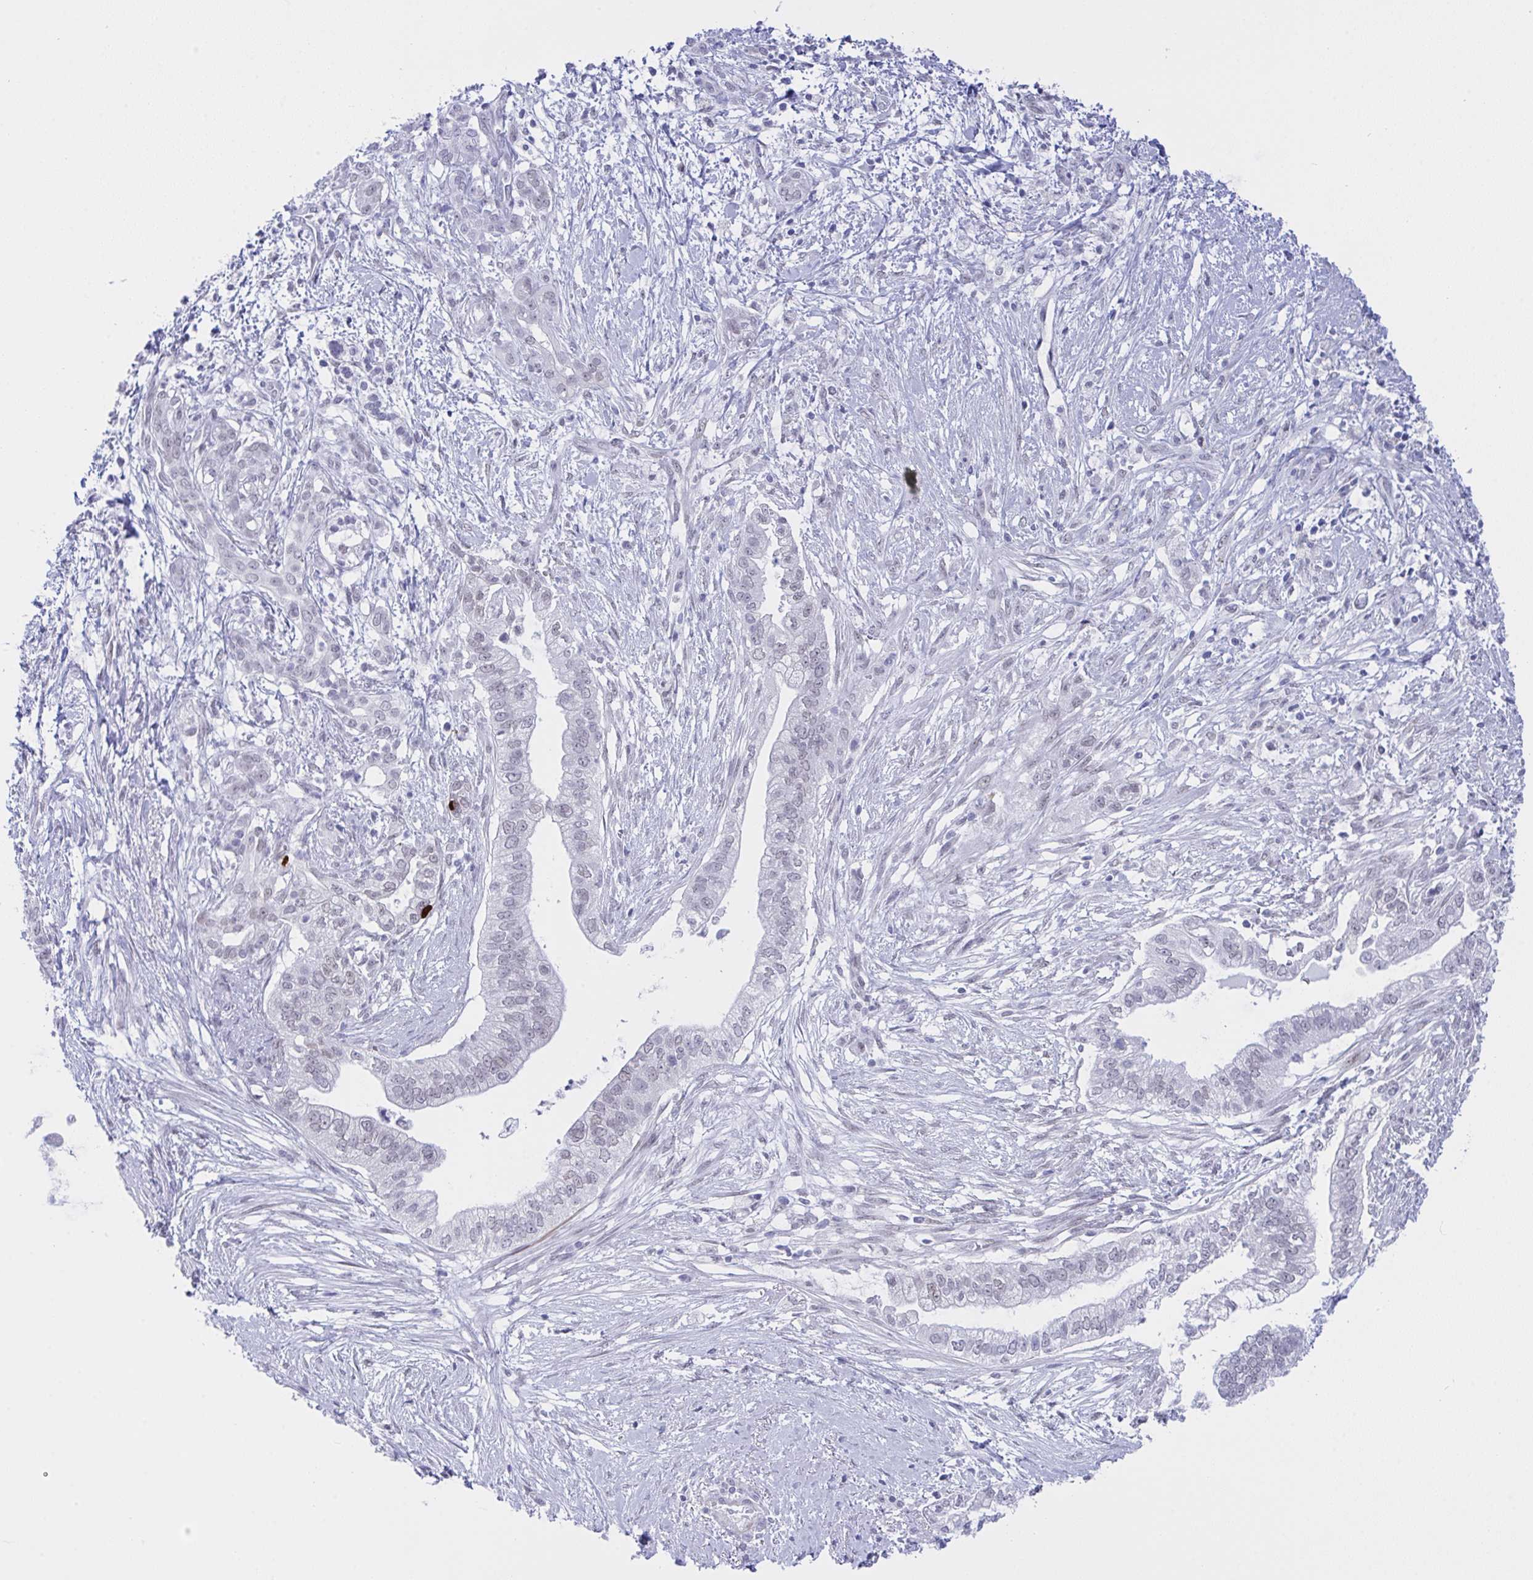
{"staining": {"intensity": "negative", "quantity": "none", "location": "none"}, "tissue": "pancreatic cancer", "cell_type": "Tumor cells", "image_type": "cancer", "snomed": [{"axis": "morphology", "description": "Adenocarcinoma, NOS"}, {"axis": "topography", "description": "Pancreas"}], "caption": "High power microscopy histopathology image of an IHC histopathology image of pancreatic cancer (adenocarcinoma), revealing no significant expression in tumor cells.", "gene": "FBXL22", "patient": {"sex": "male", "age": 70}}